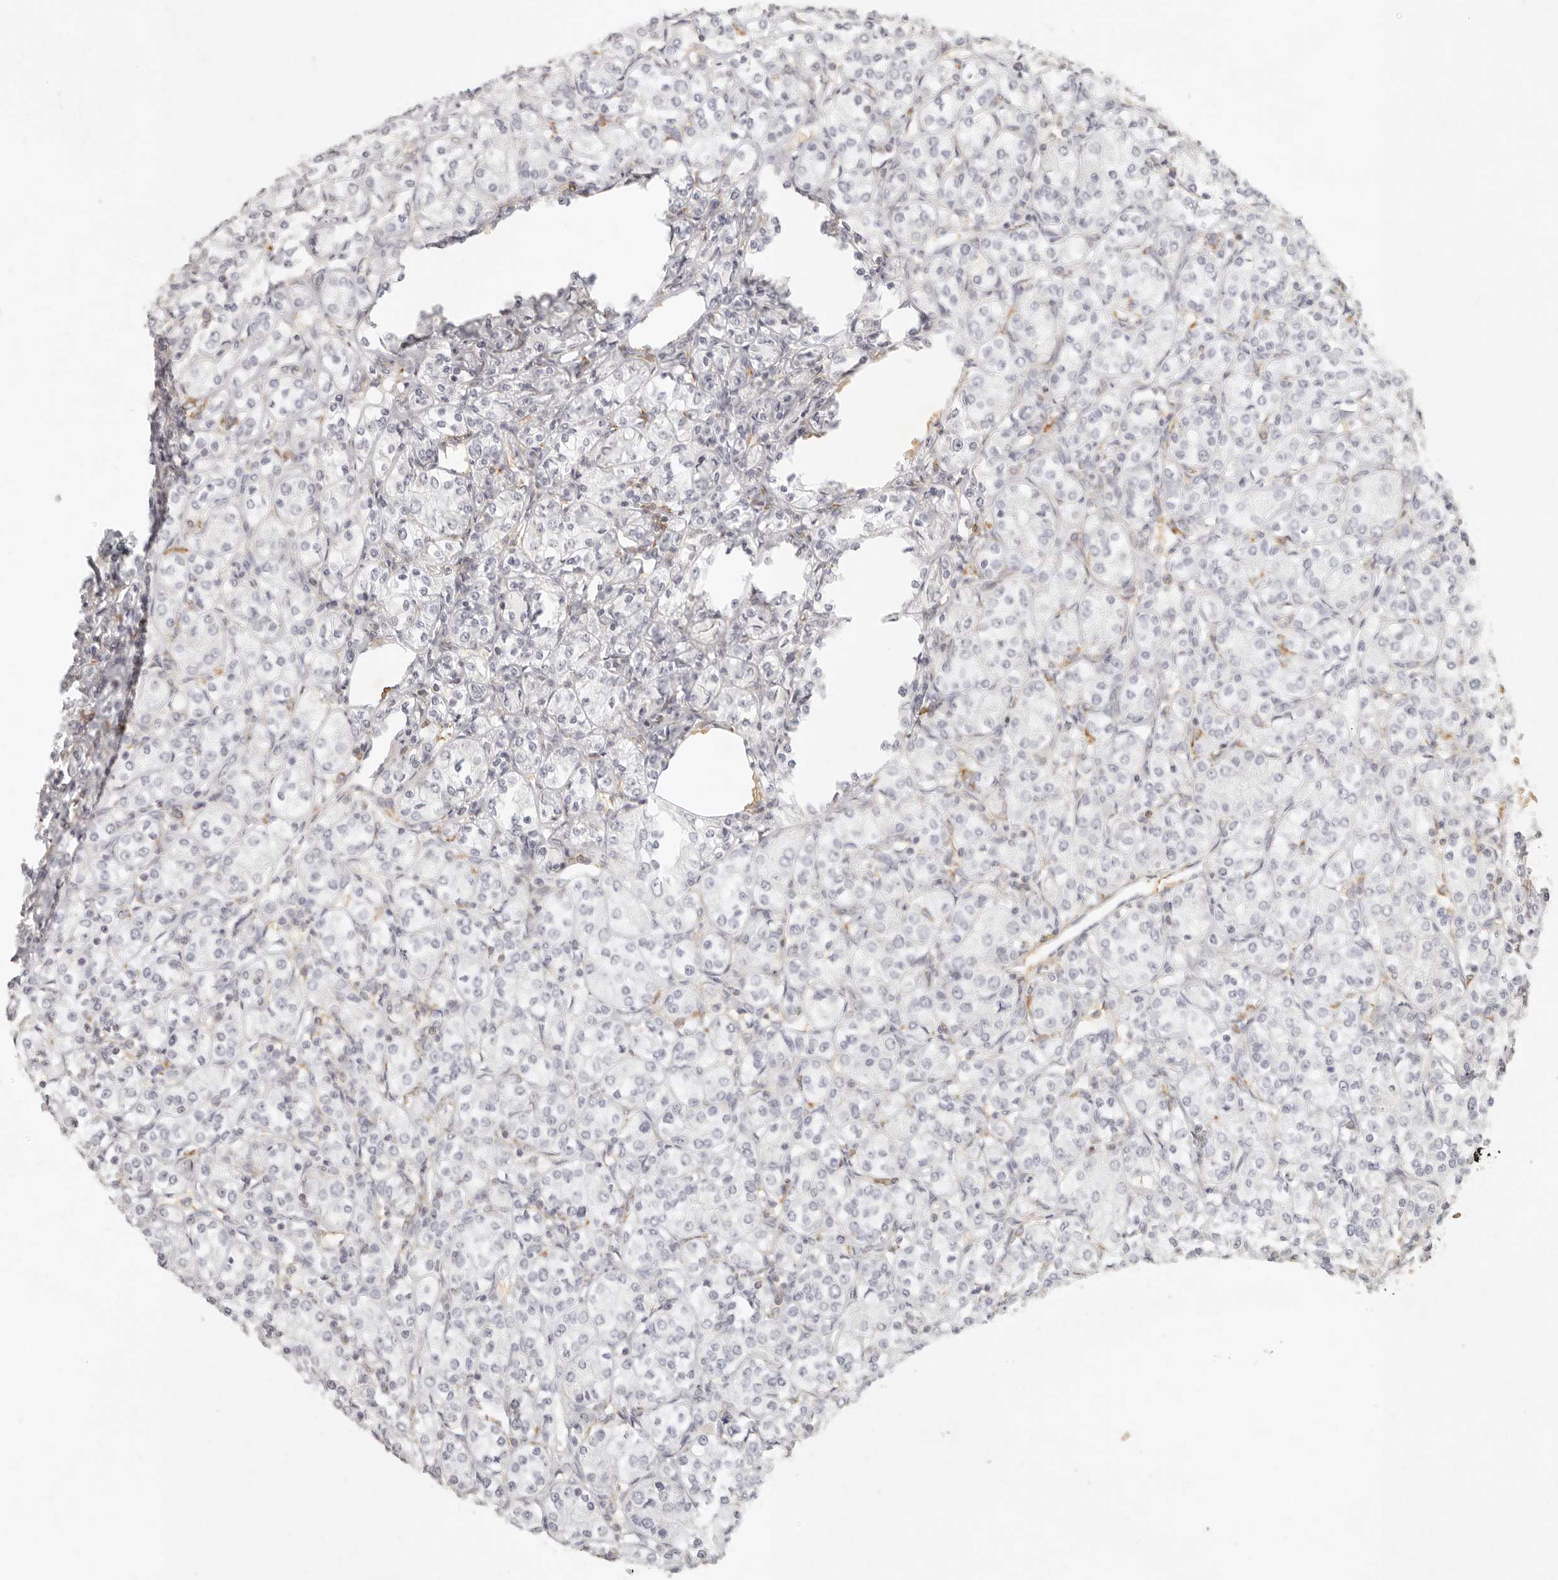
{"staining": {"intensity": "negative", "quantity": "none", "location": "none"}, "tissue": "renal cancer", "cell_type": "Tumor cells", "image_type": "cancer", "snomed": [{"axis": "morphology", "description": "Adenocarcinoma, NOS"}, {"axis": "topography", "description": "Kidney"}], "caption": "Image shows no protein positivity in tumor cells of renal cancer (adenocarcinoma) tissue. (DAB (3,3'-diaminobenzidine) IHC with hematoxylin counter stain).", "gene": "NIBAN1", "patient": {"sex": "male", "age": 77}}